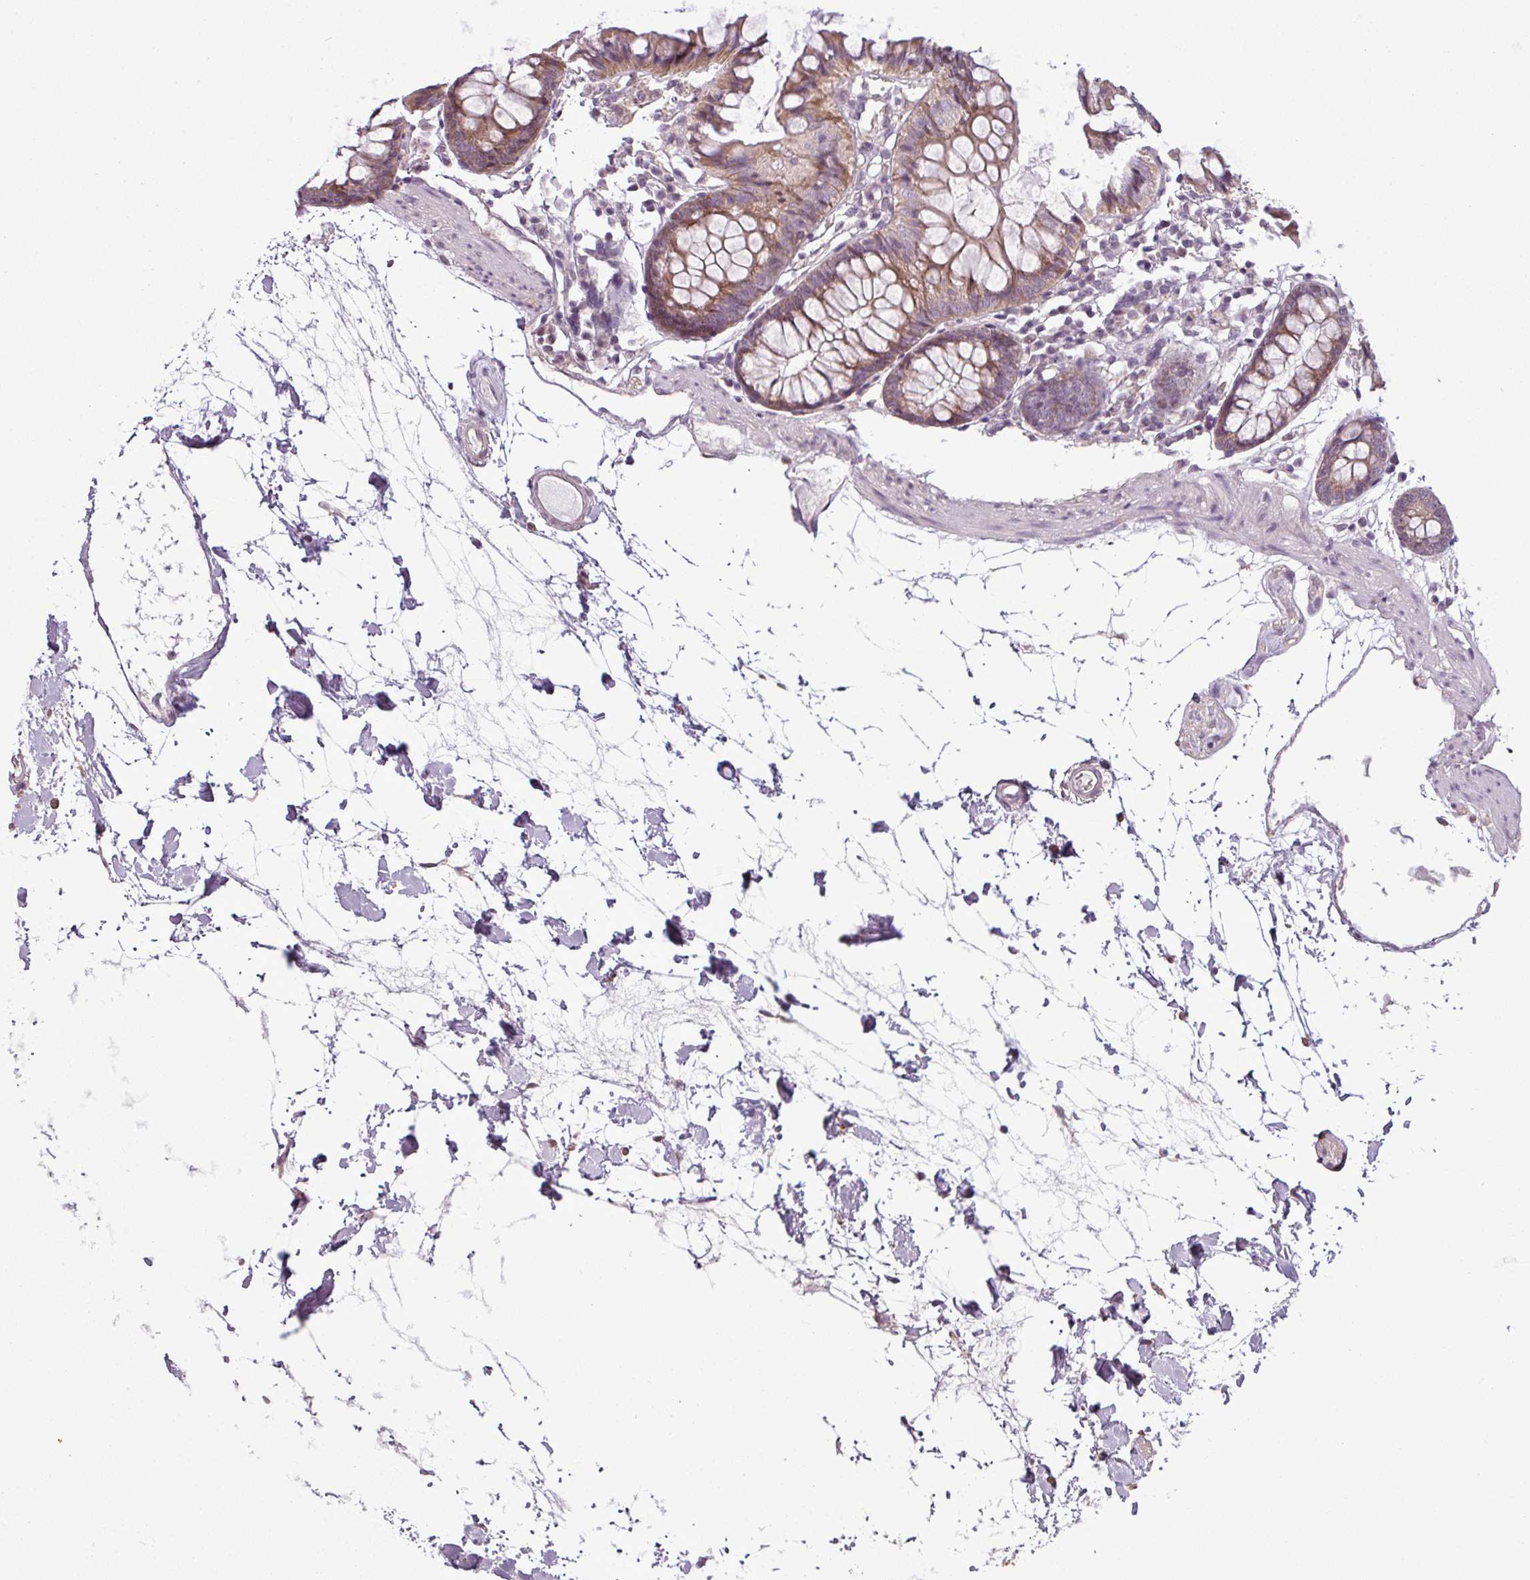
{"staining": {"intensity": "negative", "quantity": "none", "location": "none"}, "tissue": "colon", "cell_type": "Endothelial cells", "image_type": "normal", "snomed": [{"axis": "morphology", "description": "Normal tissue, NOS"}, {"axis": "topography", "description": "Colon"}], "caption": "Immunohistochemistry photomicrograph of benign colon: colon stained with DAB (3,3'-diaminobenzidine) reveals no significant protein staining in endothelial cells. (DAB immunohistochemistry (IHC) visualized using brightfield microscopy, high magnification).", "gene": "GPT2", "patient": {"sex": "female", "age": 84}}